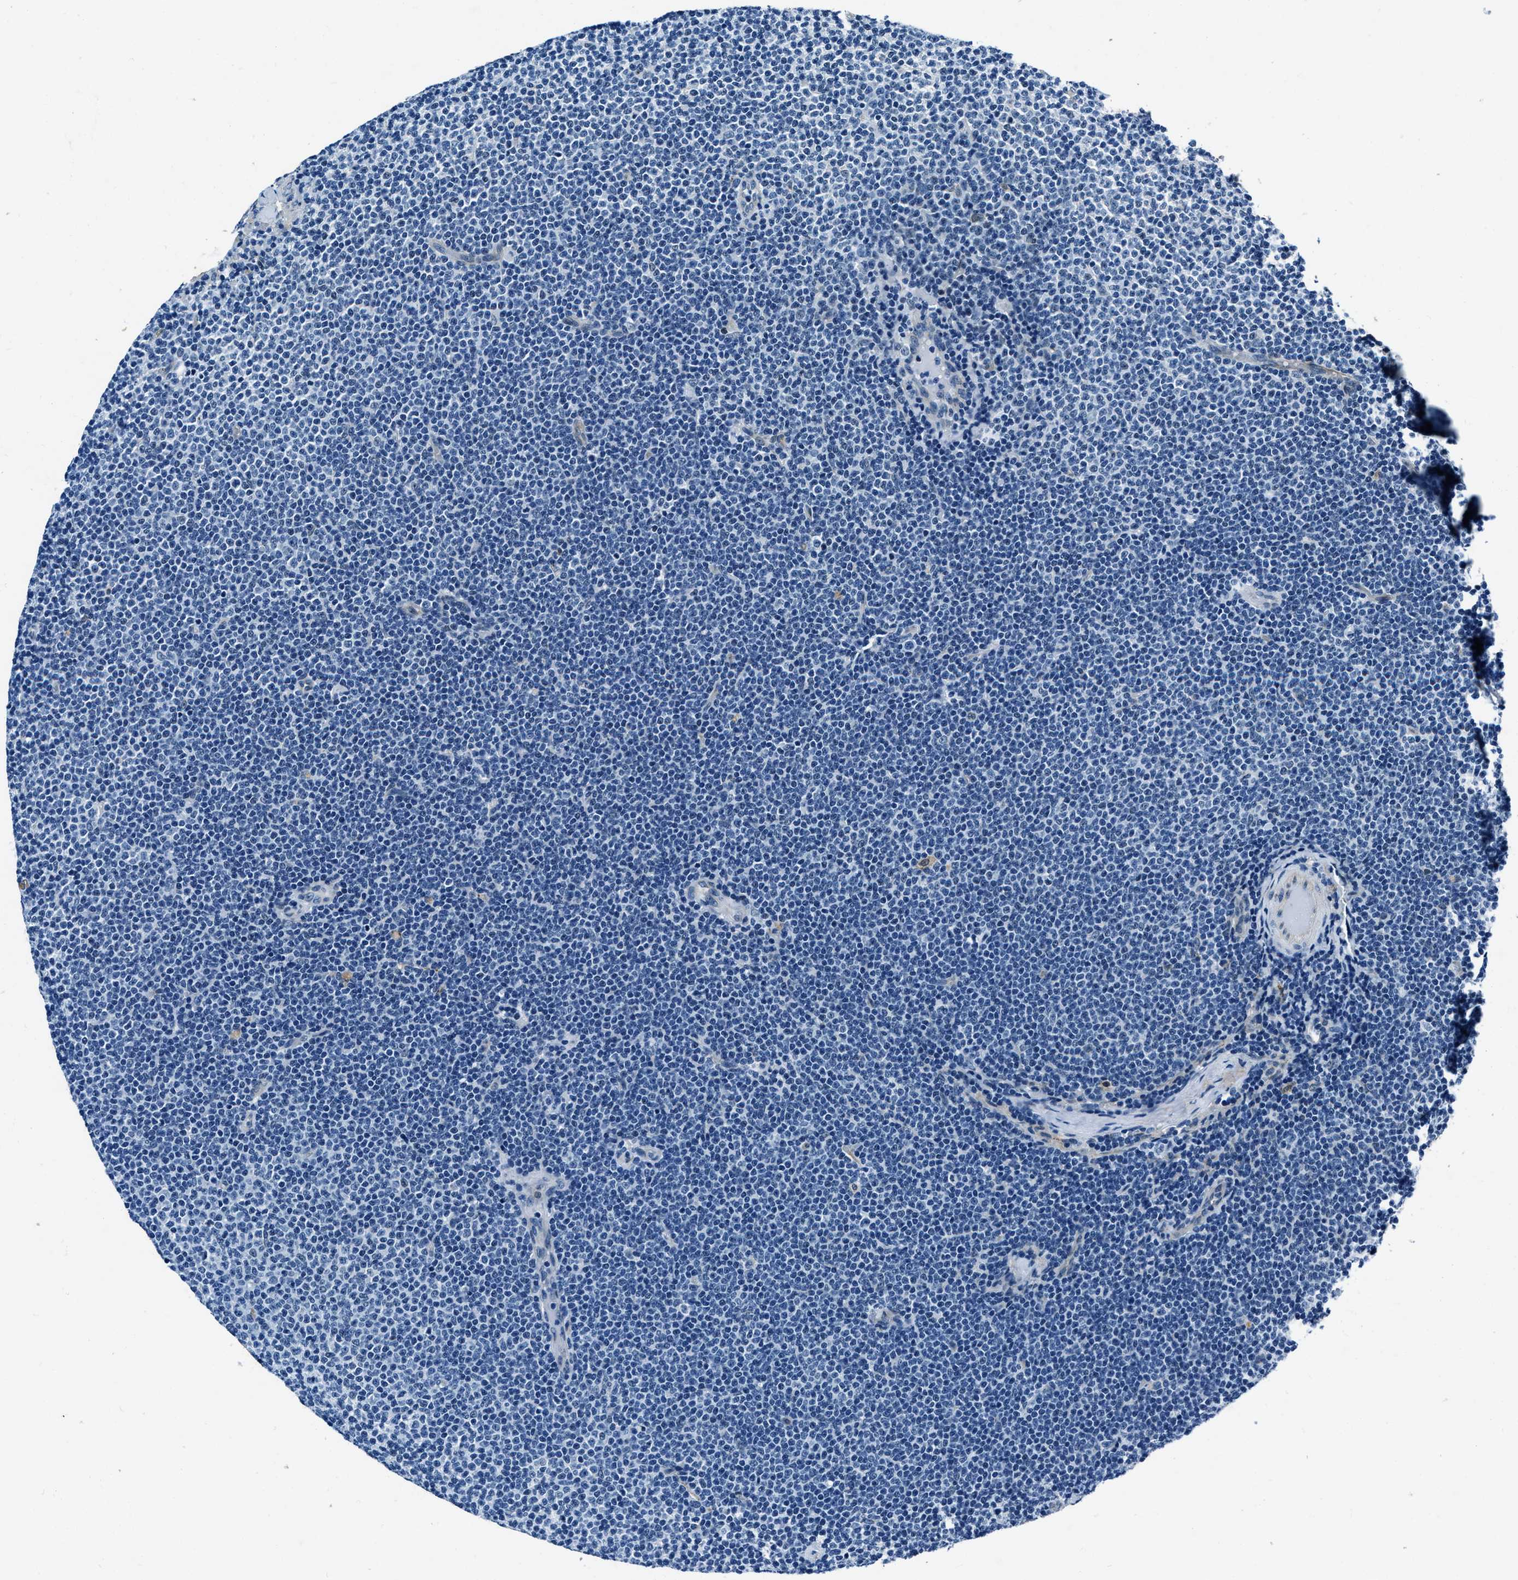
{"staining": {"intensity": "negative", "quantity": "none", "location": "none"}, "tissue": "lymphoma", "cell_type": "Tumor cells", "image_type": "cancer", "snomed": [{"axis": "morphology", "description": "Malignant lymphoma, non-Hodgkin's type, Low grade"}, {"axis": "topography", "description": "Lymph node"}], "caption": "IHC histopathology image of malignant lymphoma, non-Hodgkin's type (low-grade) stained for a protein (brown), which displays no expression in tumor cells.", "gene": "PTPDC1", "patient": {"sex": "female", "age": 53}}